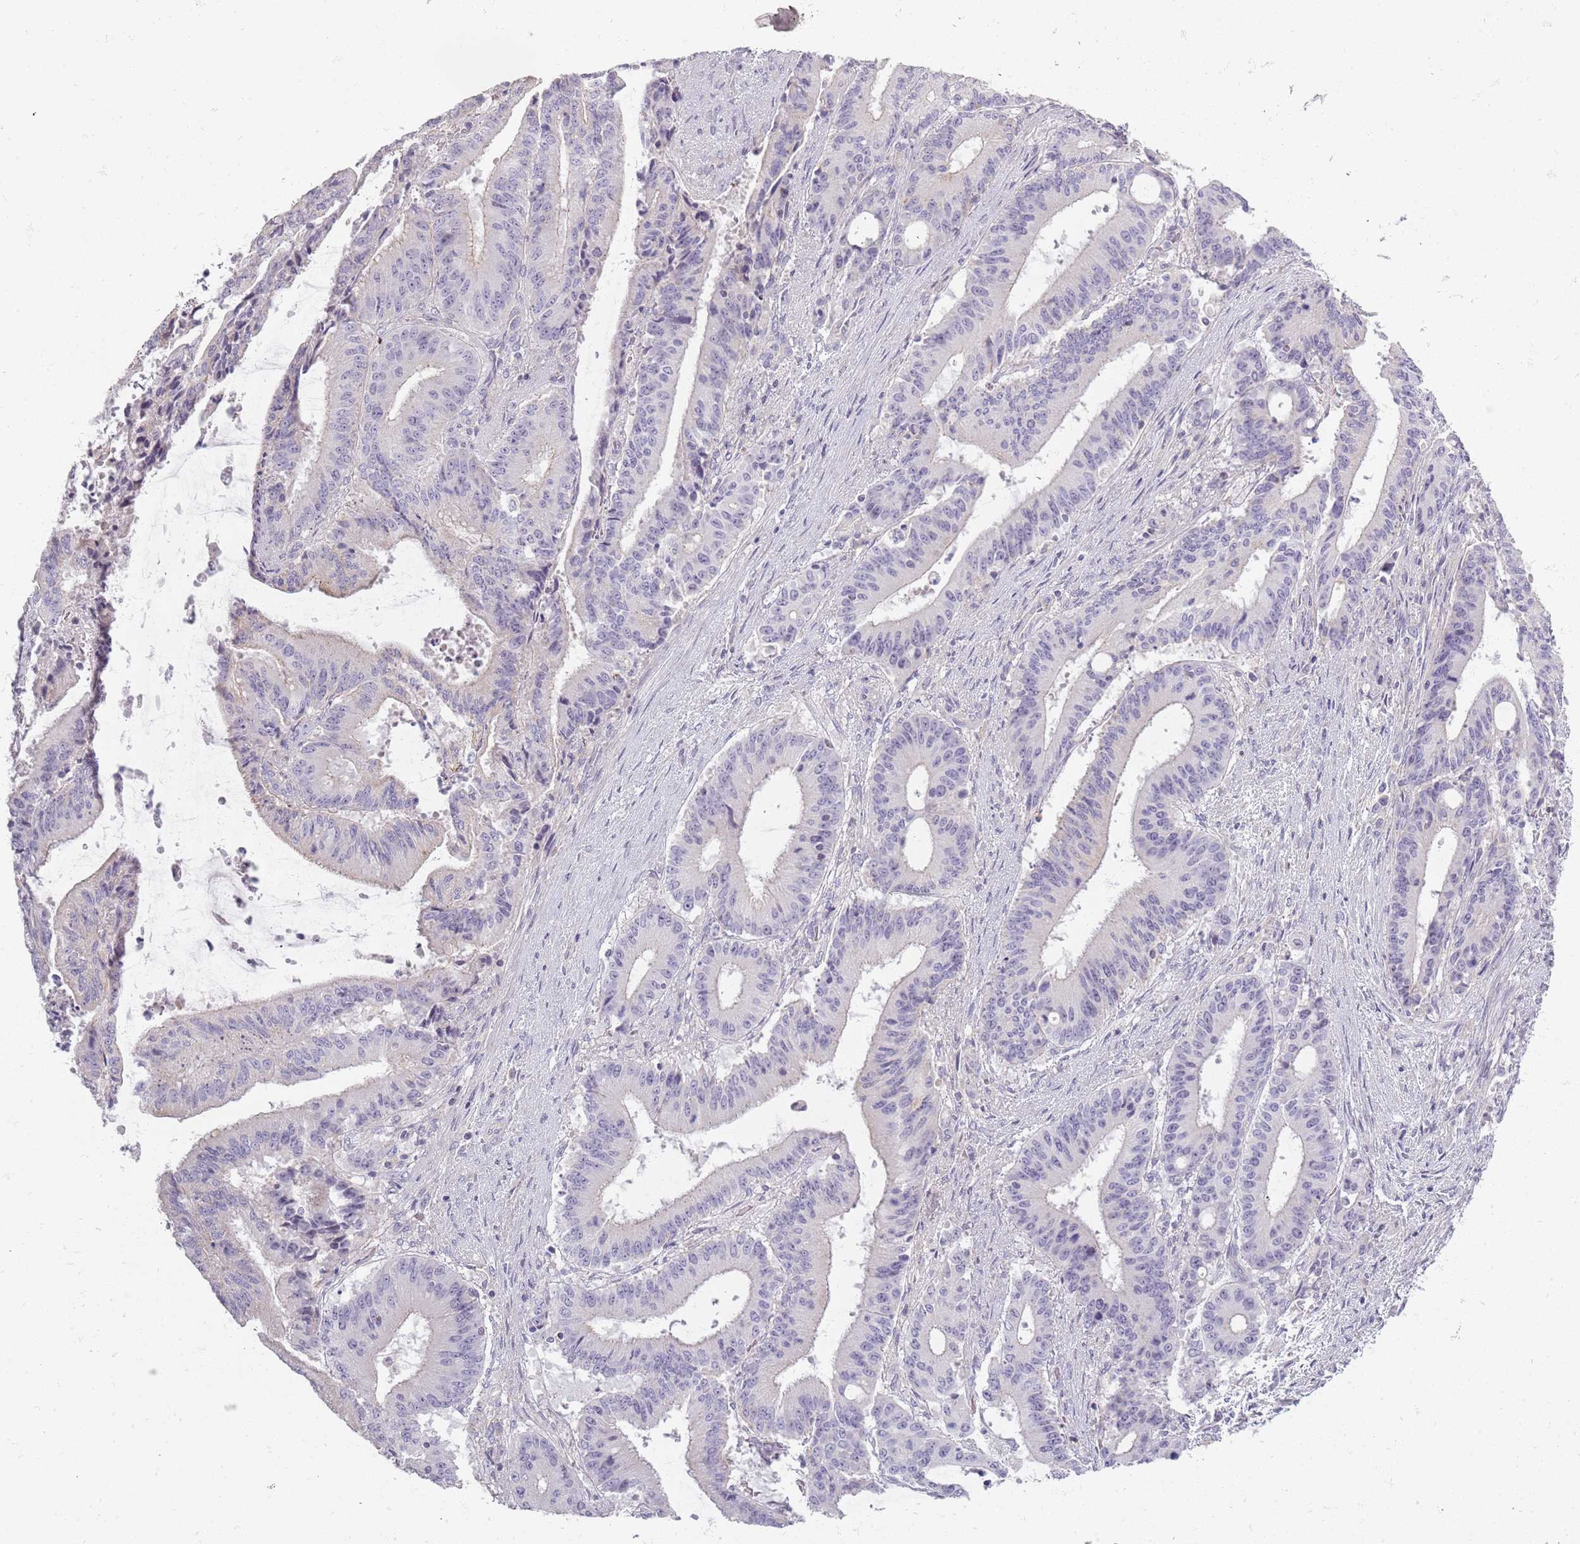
{"staining": {"intensity": "negative", "quantity": "none", "location": "none"}, "tissue": "liver cancer", "cell_type": "Tumor cells", "image_type": "cancer", "snomed": [{"axis": "morphology", "description": "Normal tissue, NOS"}, {"axis": "morphology", "description": "Cholangiocarcinoma"}, {"axis": "topography", "description": "Liver"}, {"axis": "topography", "description": "Peripheral nerve tissue"}], "caption": "Liver cancer was stained to show a protein in brown. There is no significant positivity in tumor cells.", "gene": "SYNGR3", "patient": {"sex": "female", "age": 73}}